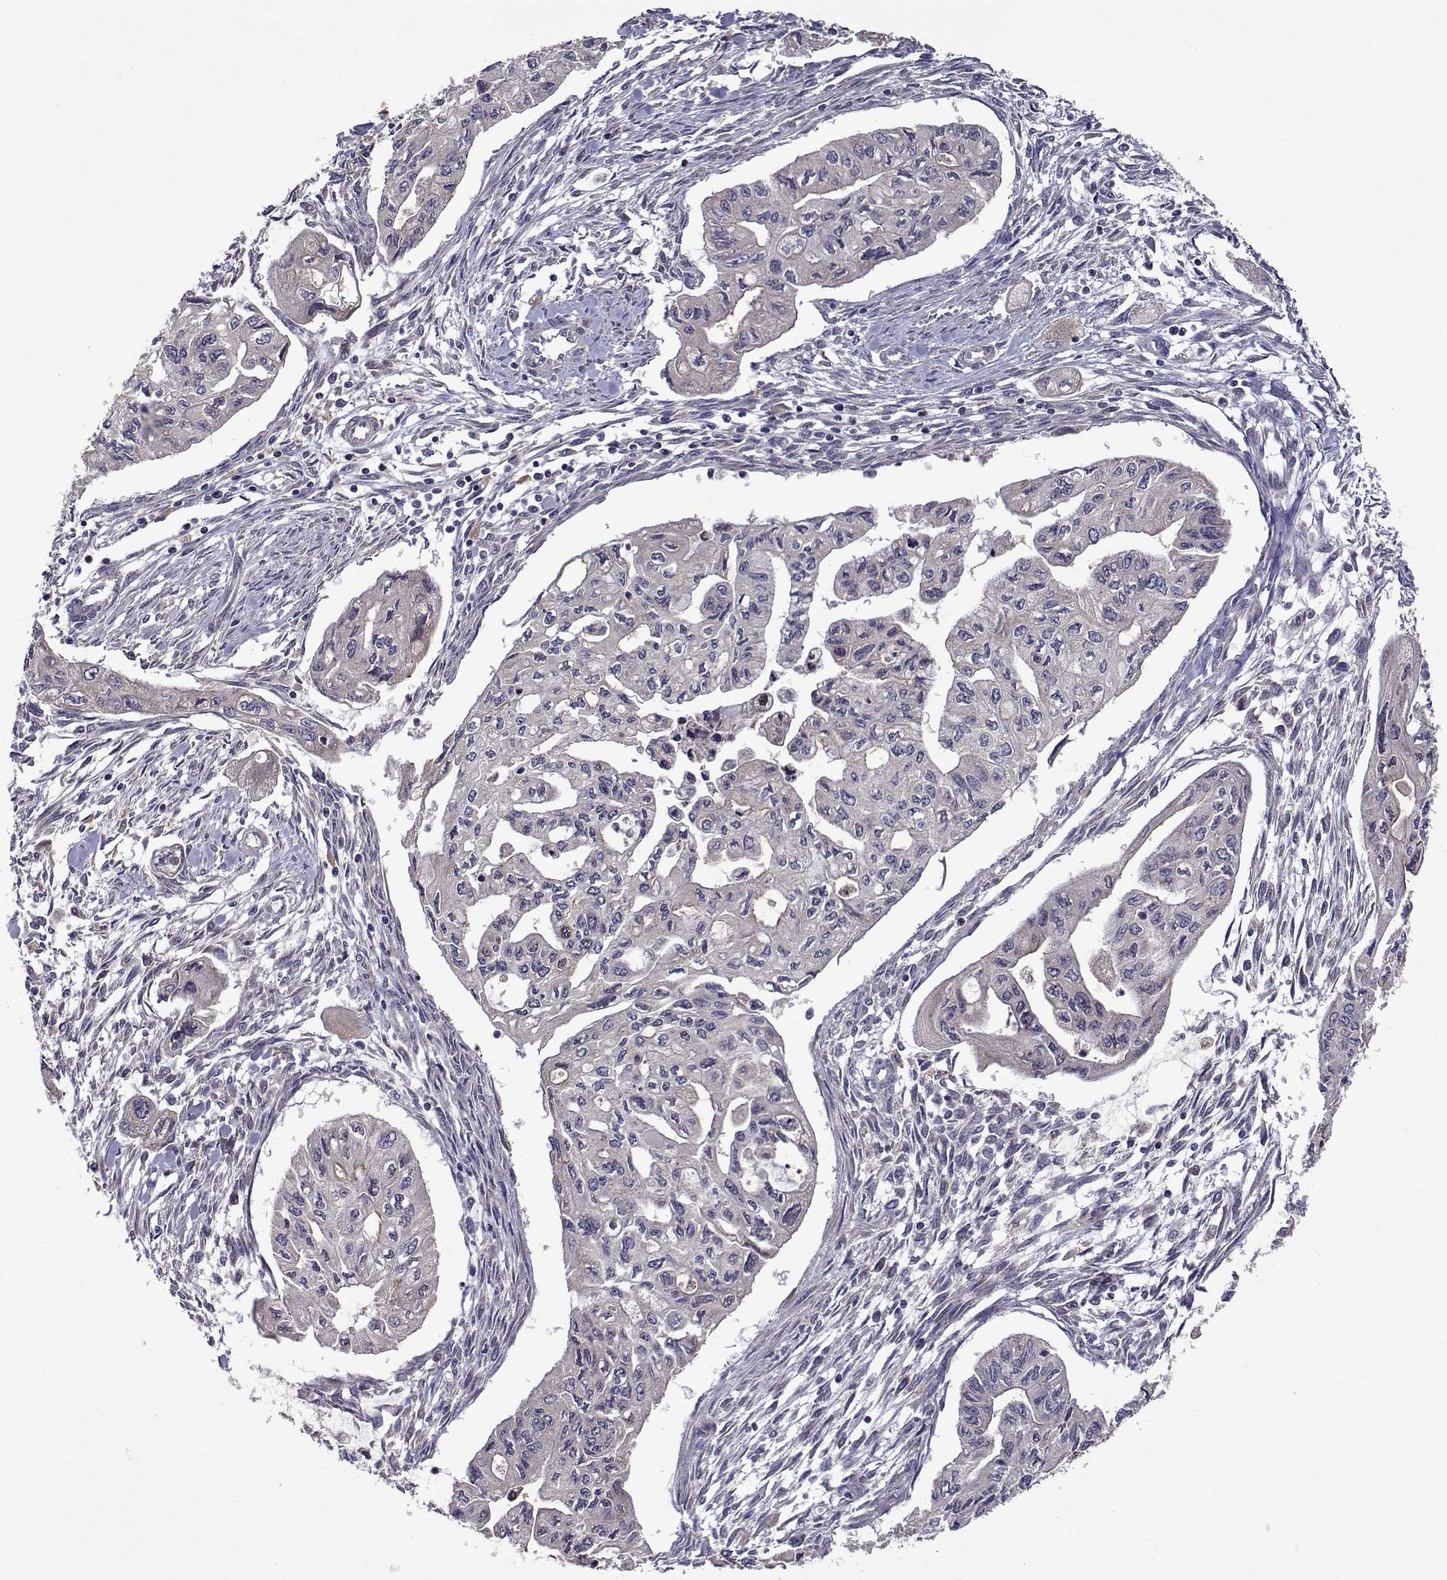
{"staining": {"intensity": "negative", "quantity": "none", "location": "none"}, "tissue": "pancreatic cancer", "cell_type": "Tumor cells", "image_type": "cancer", "snomed": [{"axis": "morphology", "description": "Adenocarcinoma, NOS"}, {"axis": "topography", "description": "Pancreas"}], "caption": "DAB immunohistochemical staining of human adenocarcinoma (pancreatic) exhibits no significant expression in tumor cells.", "gene": "TARBP2", "patient": {"sex": "female", "age": 76}}